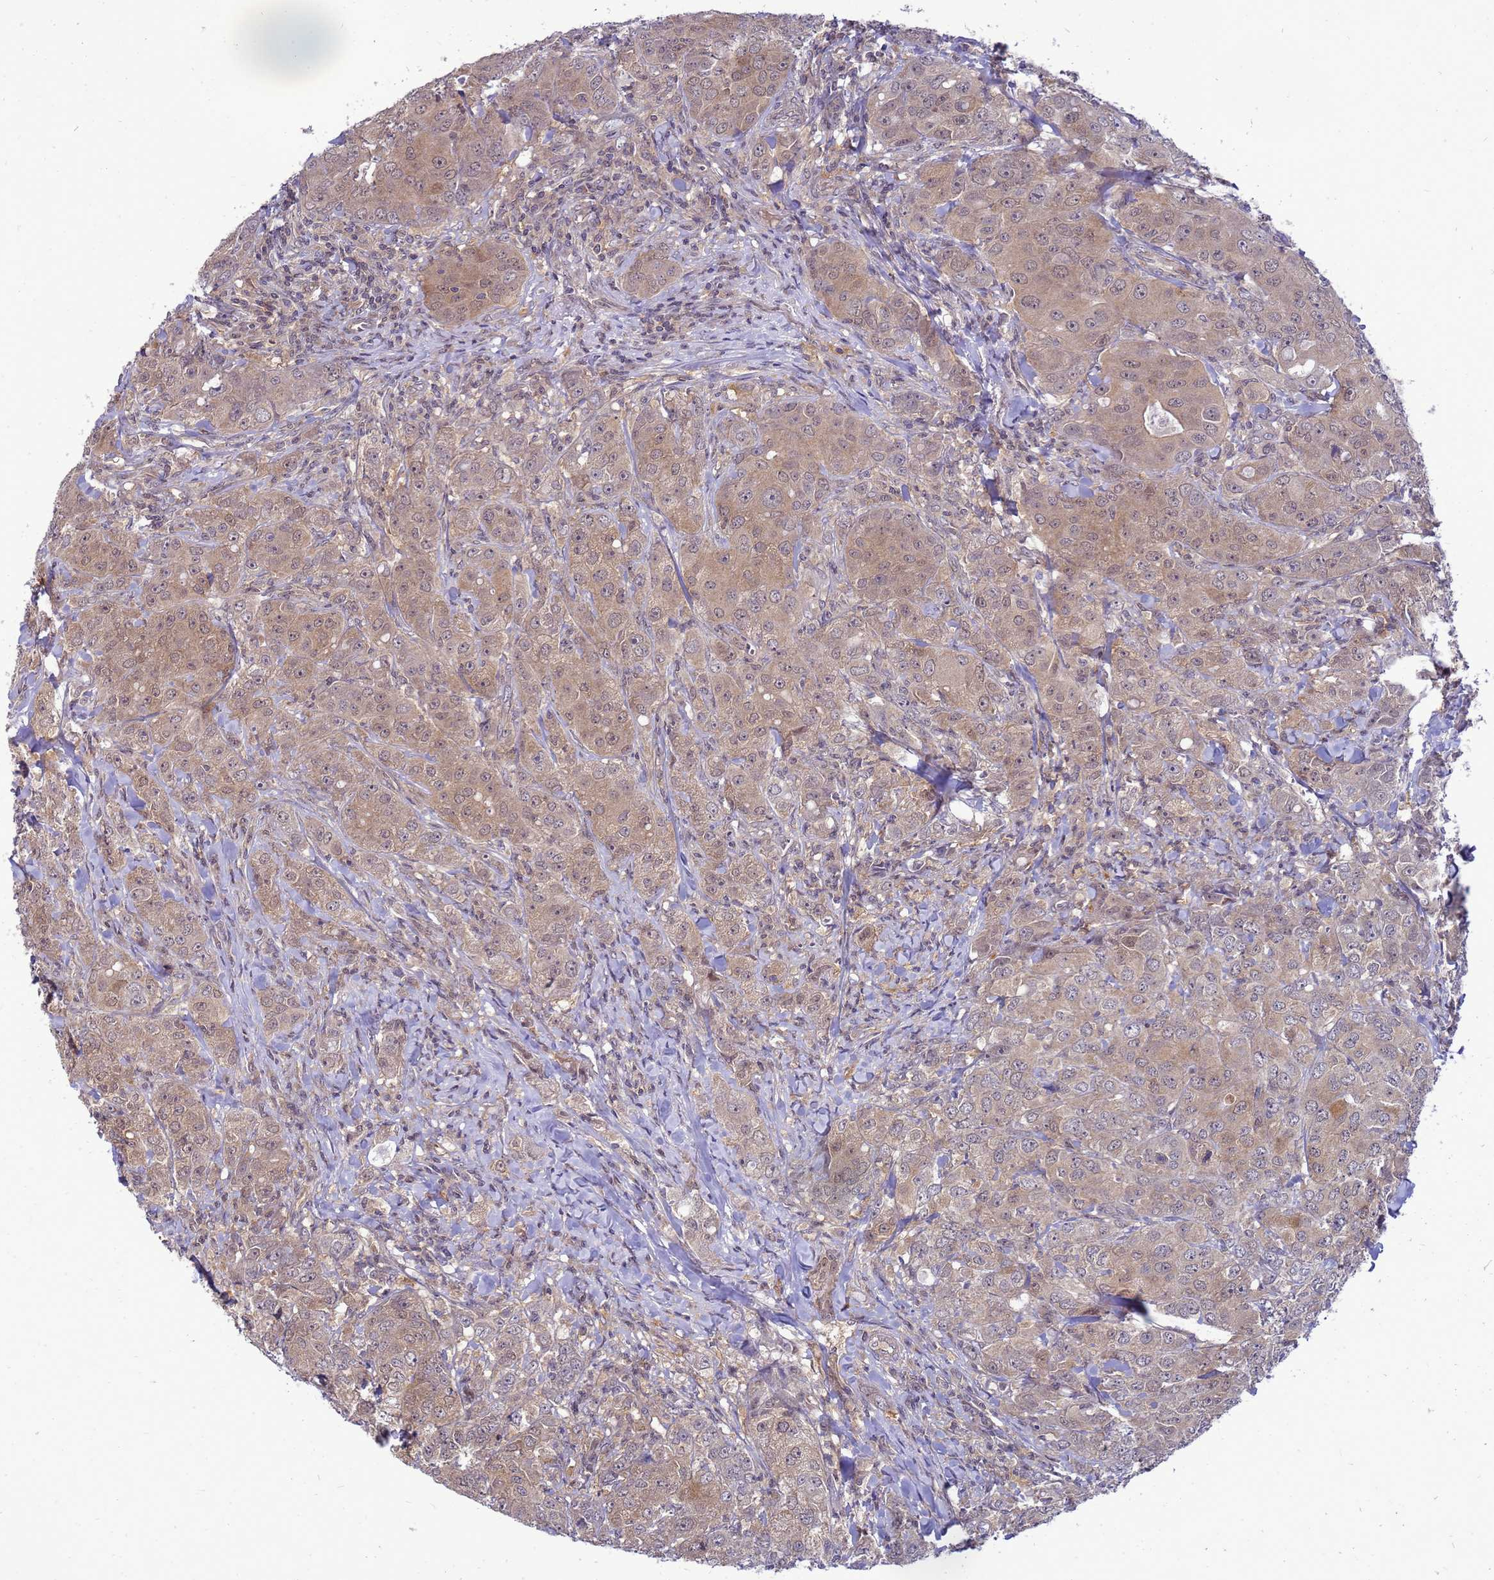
{"staining": {"intensity": "weak", "quantity": ">75%", "location": "cytoplasmic/membranous"}, "tissue": "breast cancer", "cell_type": "Tumor cells", "image_type": "cancer", "snomed": [{"axis": "morphology", "description": "Duct carcinoma"}, {"axis": "topography", "description": "Breast"}], "caption": "Immunohistochemical staining of human invasive ductal carcinoma (breast) shows low levels of weak cytoplasmic/membranous expression in approximately >75% of tumor cells.", "gene": "ENOPH1", "patient": {"sex": "female", "age": 43}}